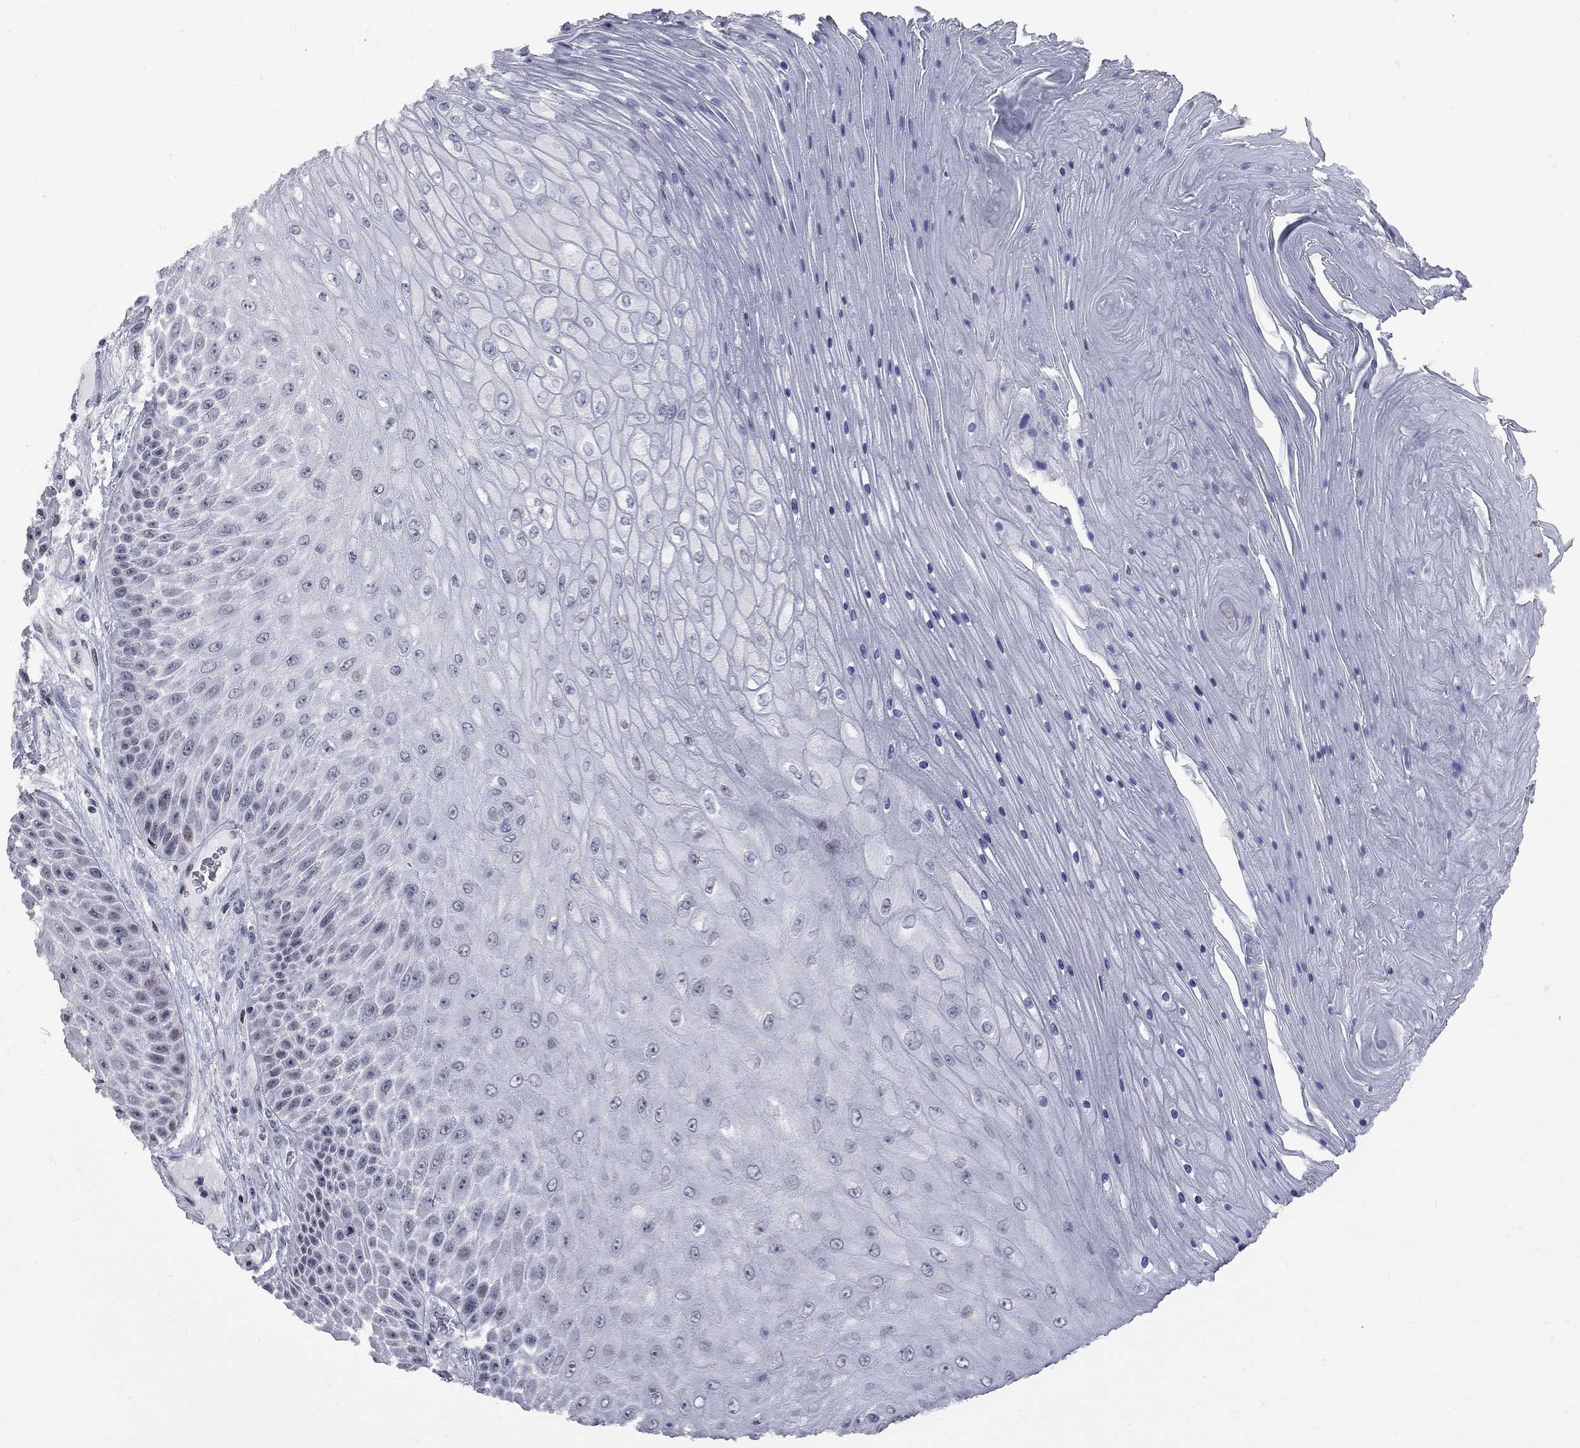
{"staining": {"intensity": "negative", "quantity": "none", "location": "none"}, "tissue": "skin cancer", "cell_type": "Tumor cells", "image_type": "cancer", "snomed": [{"axis": "morphology", "description": "Squamous cell carcinoma, NOS"}, {"axis": "topography", "description": "Skin"}], "caption": "Immunohistochemical staining of human skin cancer exhibits no significant positivity in tumor cells. The staining is performed using DAB (3,3'-diaminobenzidine) brown chromogen with nuclei counter-stained in using hematoxylin.", "gene": "ZNF154", "patient": {"sex": "male", "age": 62}}